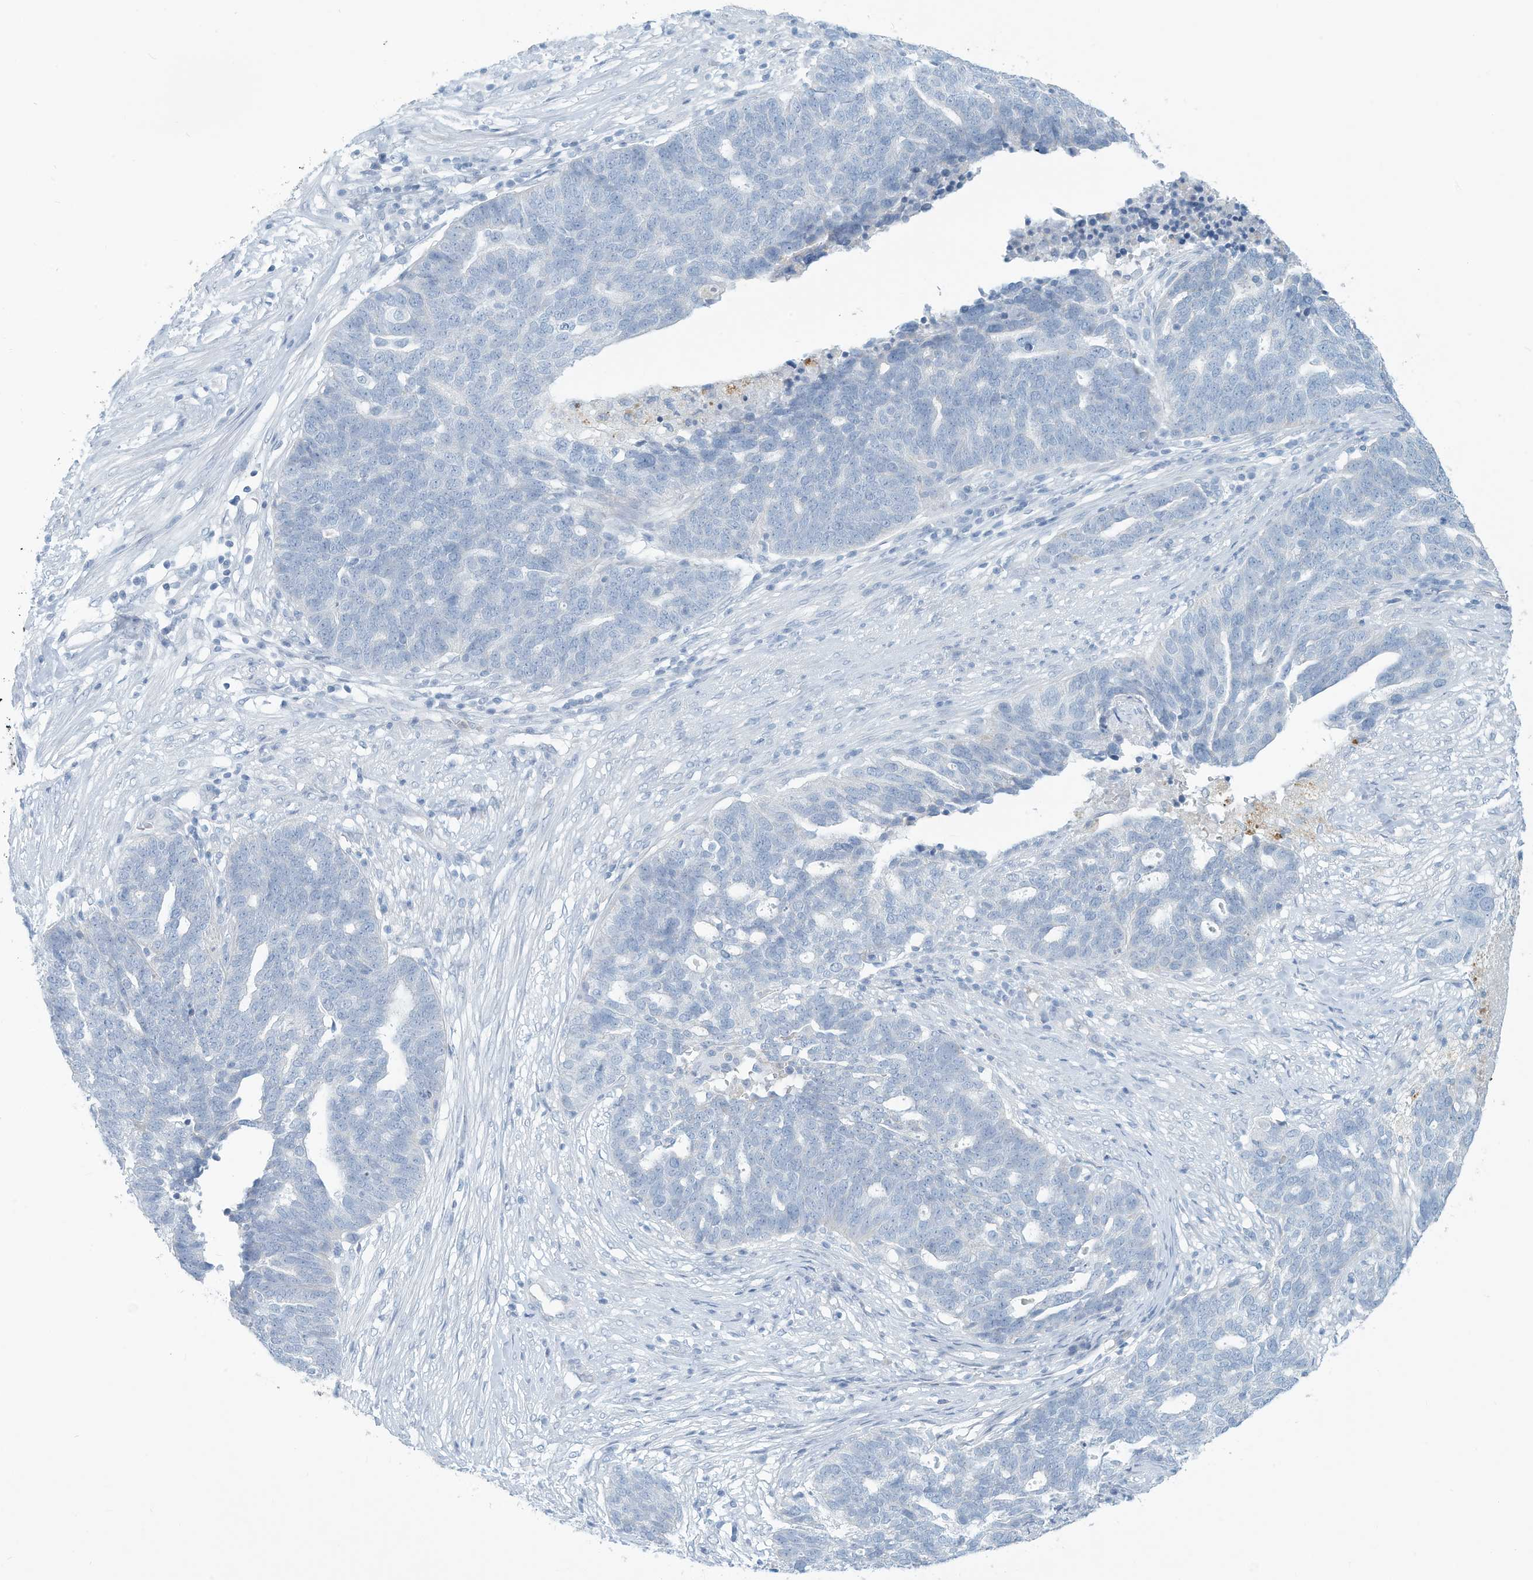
{"staining": {"intensity": "negative", "quantity": "none", "location": "none"}, "tissue": "ovarian cancer", "cell_type": "Tumor cells", "image_type": "cancer", "snomed": [{"axis": "morphology", "description": "Cystadenocarcinoma, serous, NOS"}, {"axis": "topography", "description": "Ovary"}], "caption": "Human ovarian cancer stained for a protein using immunohistochemistry shows no staining in tumor cells.", "gene": "ERI2", "patient": {"sex": "female", "age": 59}}